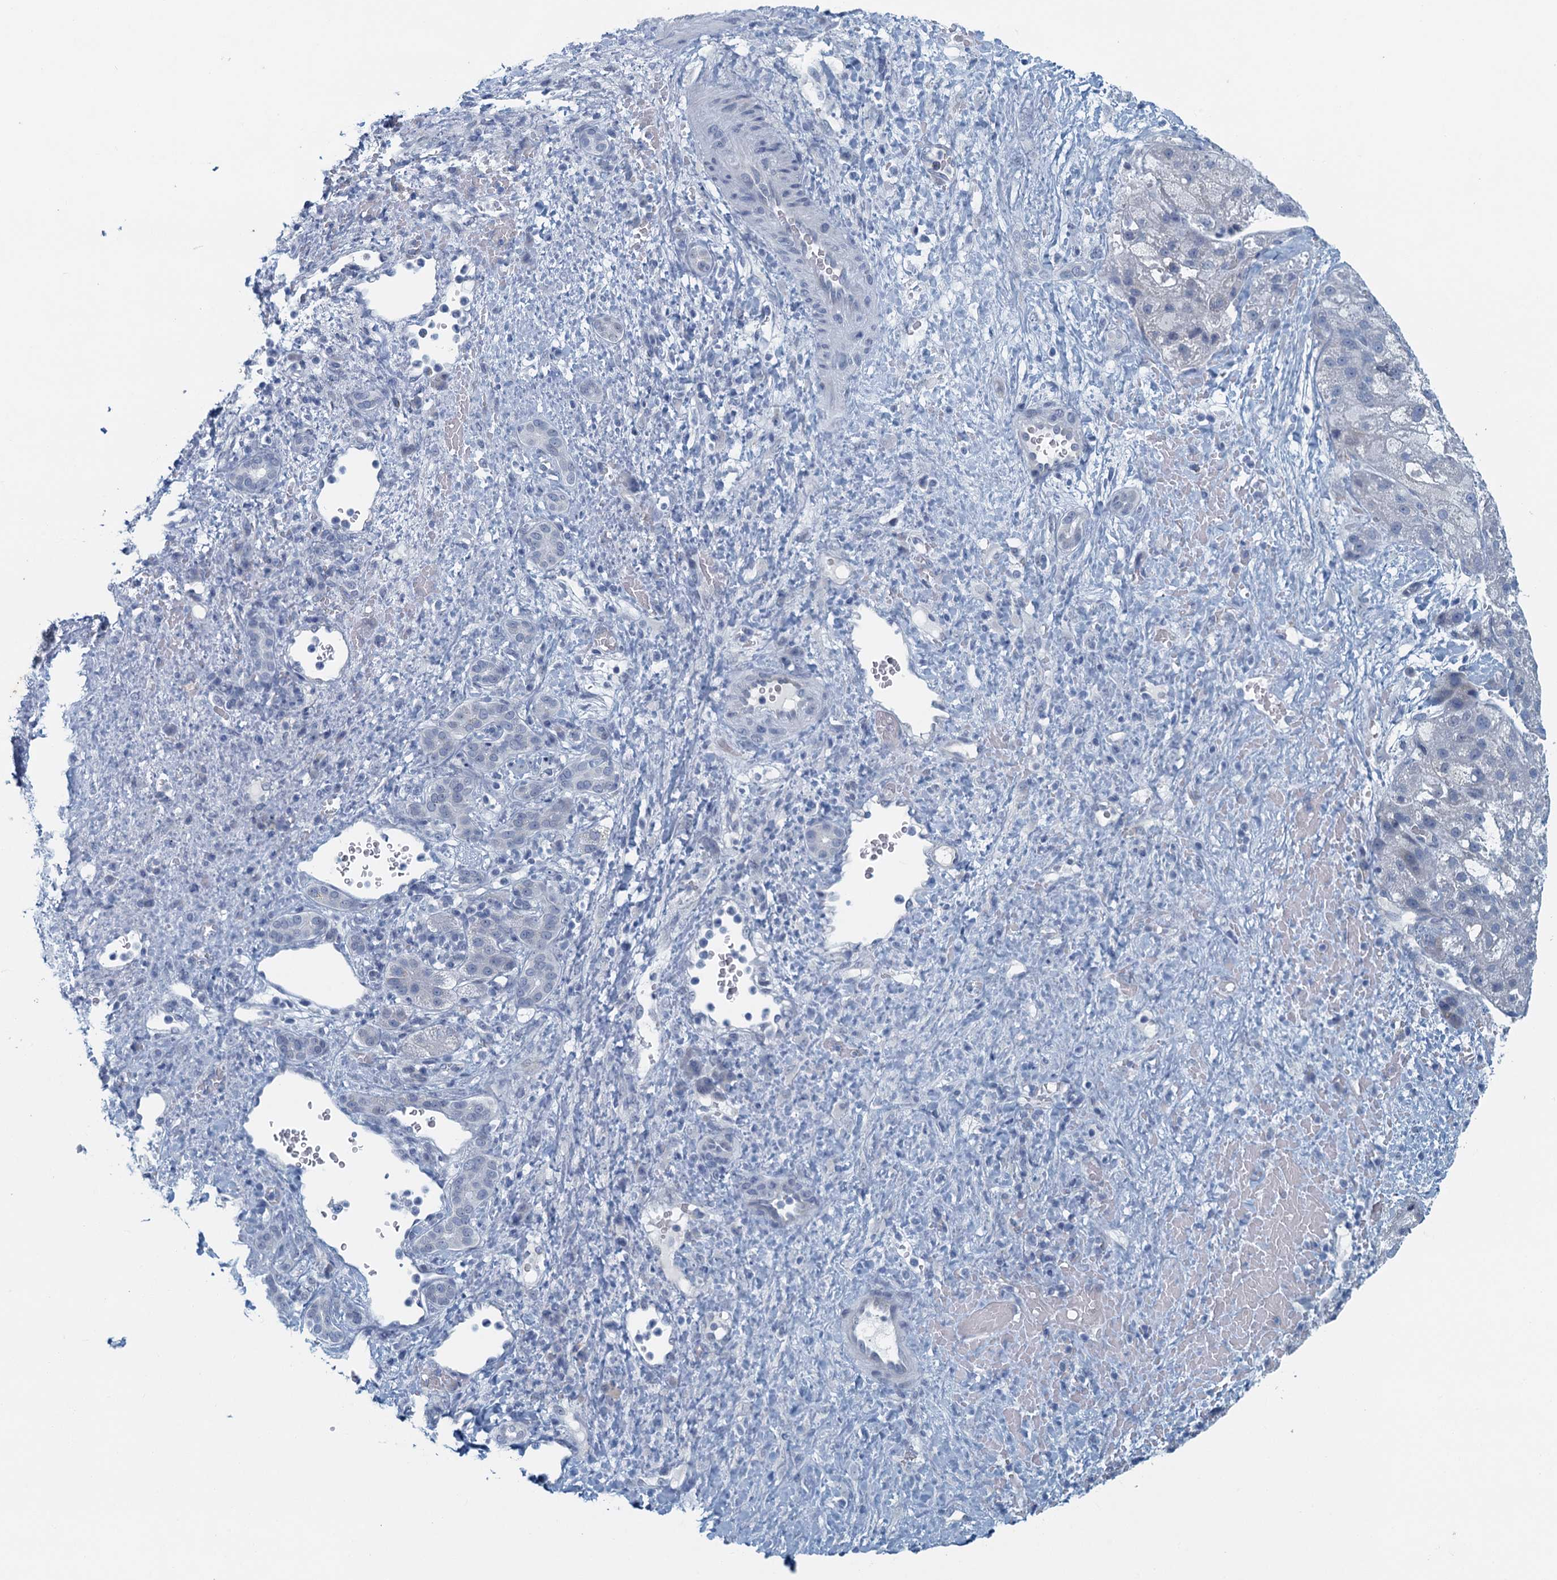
{"staining": {"intensity": "negative", "quantity": "none", "location": "none"}, "tissue": "liver cancer", "cell_type": "Tumor cells", "image_type": "cancer", "snomed": [{"axis": "morphology", "description": "Normal tissue, NOS"}, {"axis": "morphology", "description": "Carcinoma, Hepatocellular, NOS"}, {"axis": "topography", "description": "Liver"}], "caption": "Immunohistochemistry (IHC) histopathology image of human liver hepatocellular carcinoma stained for a protein (brown), which shows no positivity in tumor cells.", "gene": "ENSG00000131152", "patient": {"sex": "male", "age": 57}}